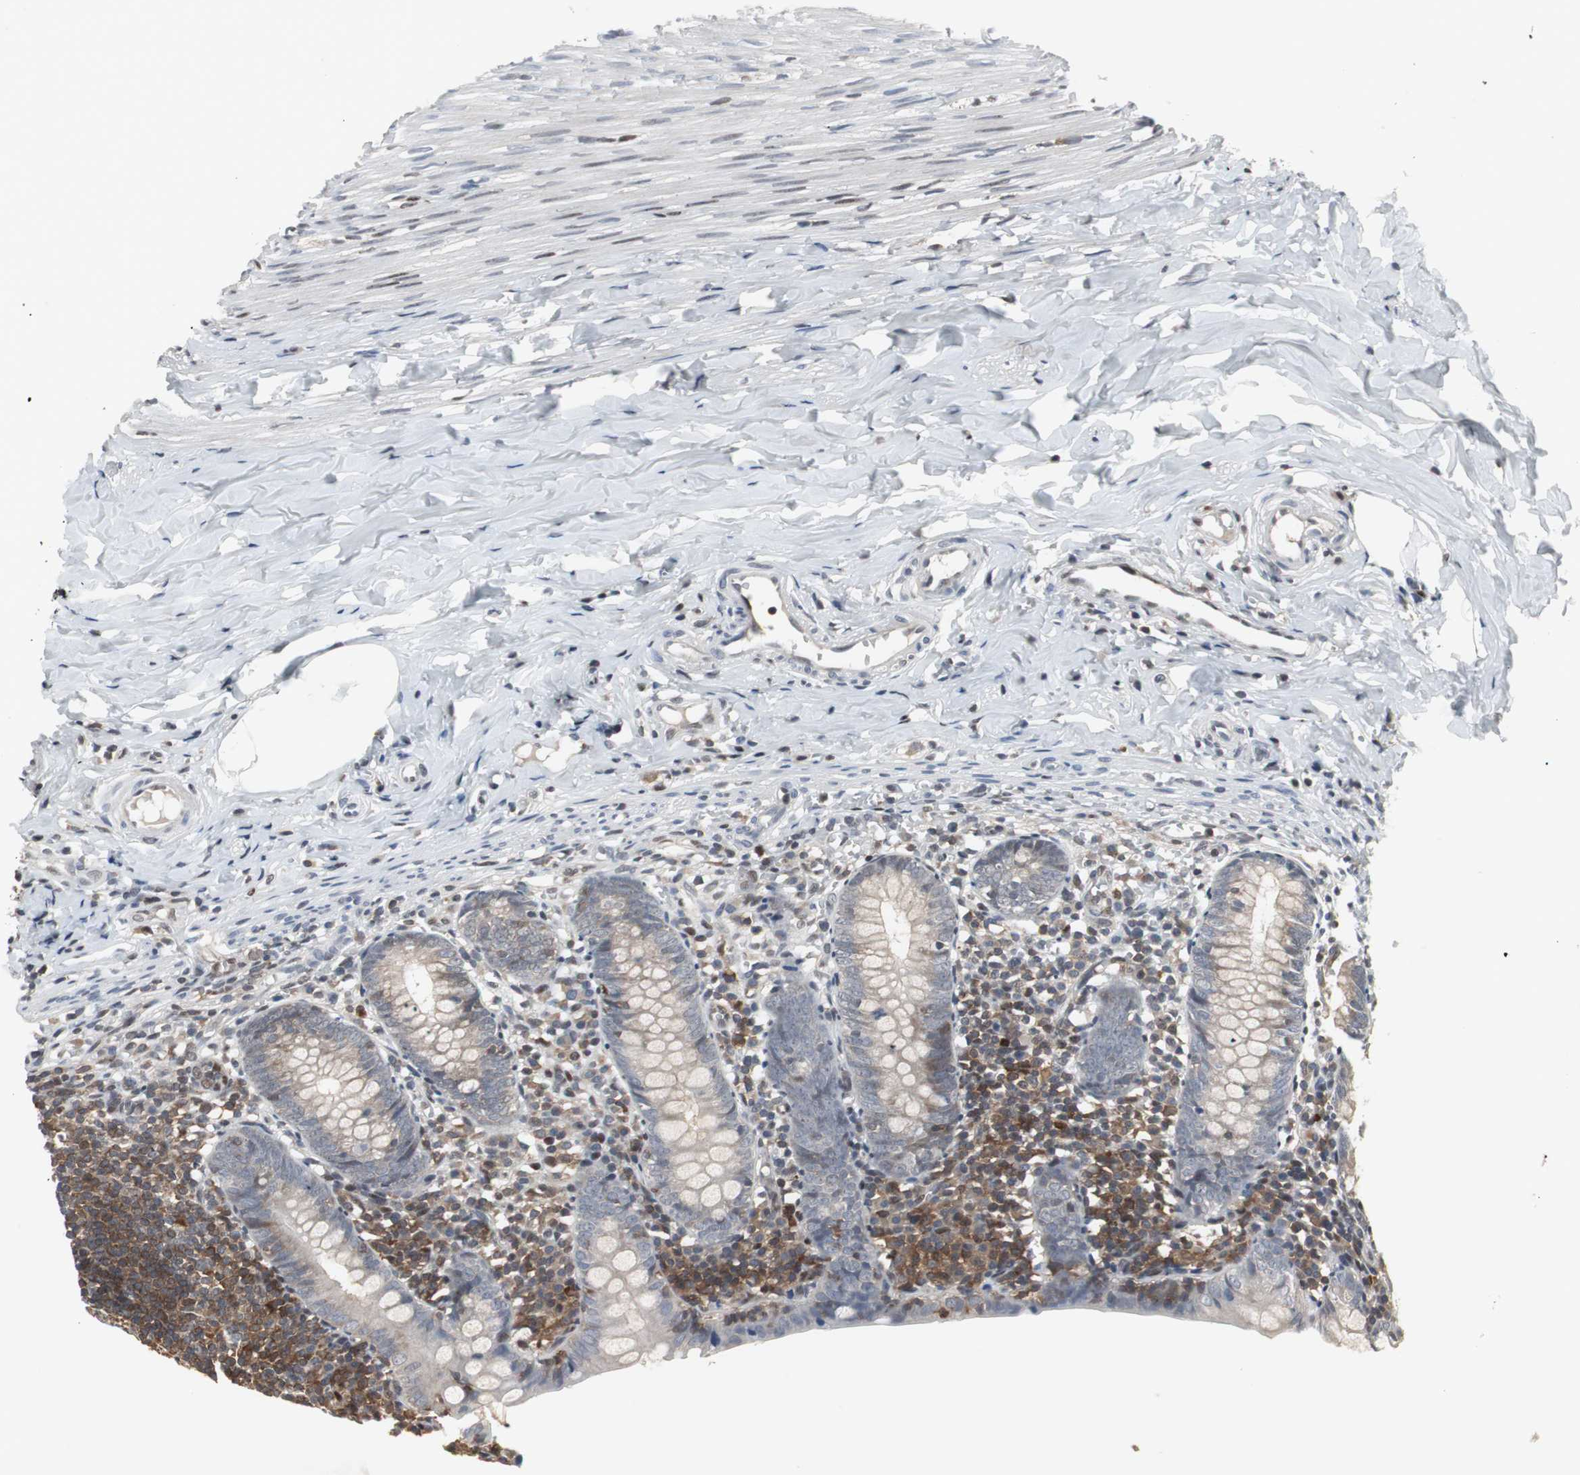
{"staining": {"intensity": "negative", "quantity": "none", "location": "none"}, "tissue": "appendix", "cell_type": "Glandular cells", "image_type": "normal", "snomed": [{"axis": "morphology", "description": "Normal tissue, NOS"}, {"axis": "topography", "description": "Appendix"}], "caption": "Immunohistochemistry (IHC) of normal human appendix shows no expression in glandular cells.", "gene": "GRK2", "patient": {"sex": "female", "age": 10}}